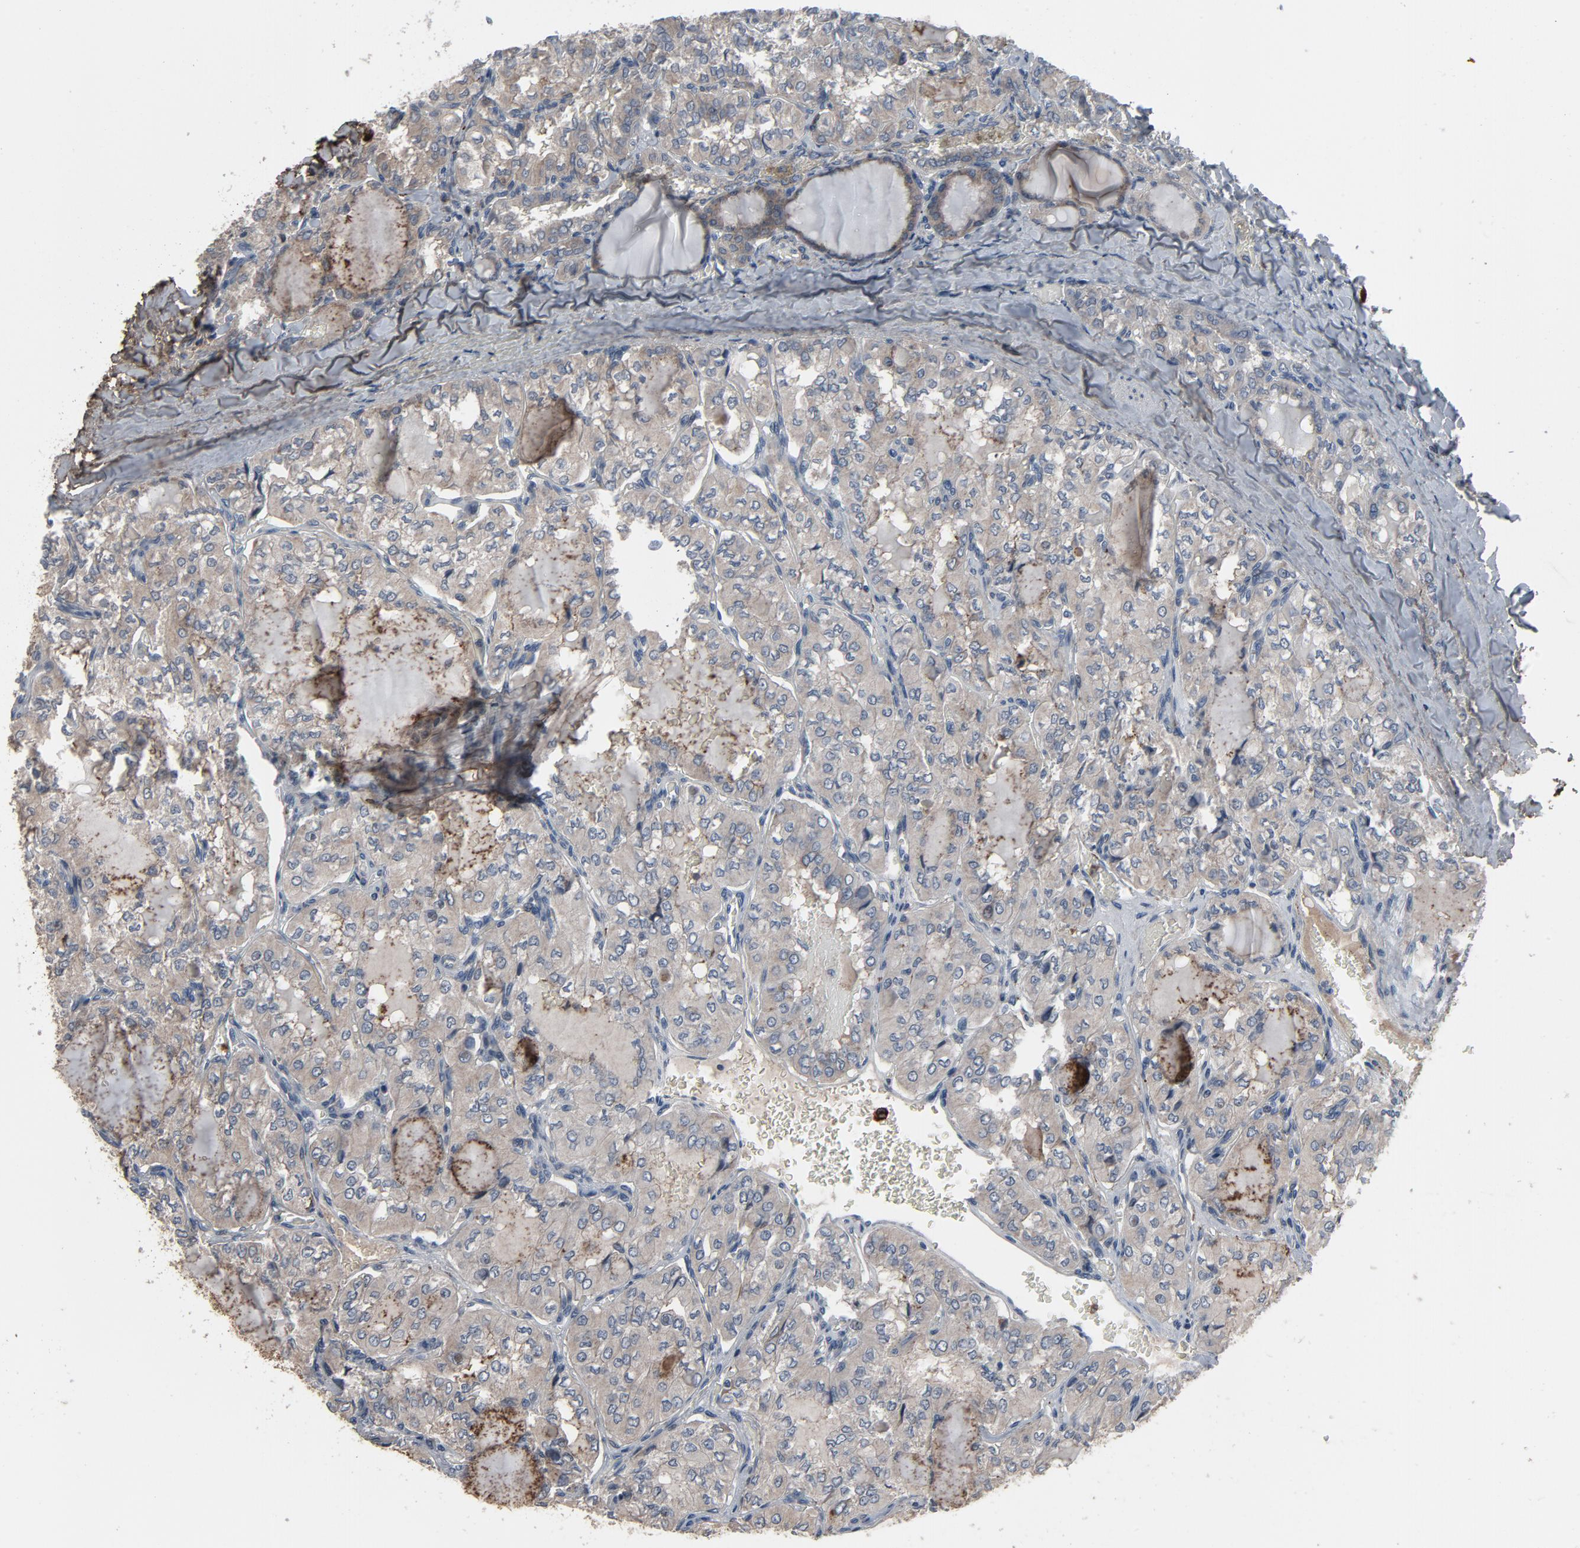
{"staining": {"intensity": "negative", "quantity": "none", "location": "none"}, "tissue": "thyroid cancer", "cell_type": "Tumor cells", "image_type": "cancer", "snomed": [{"axis": "morphology", "description": "Papillary adenocarcinoma, NOS"}, {"axis": "topography", "description": "Thyroid gland"}], "caption": "Thyroid cancer stained for a protein using immunohistochemistry displays no expression tumor cells.", "gene": "PDZD4", "patient": {"sex": "male", "age": 20}}